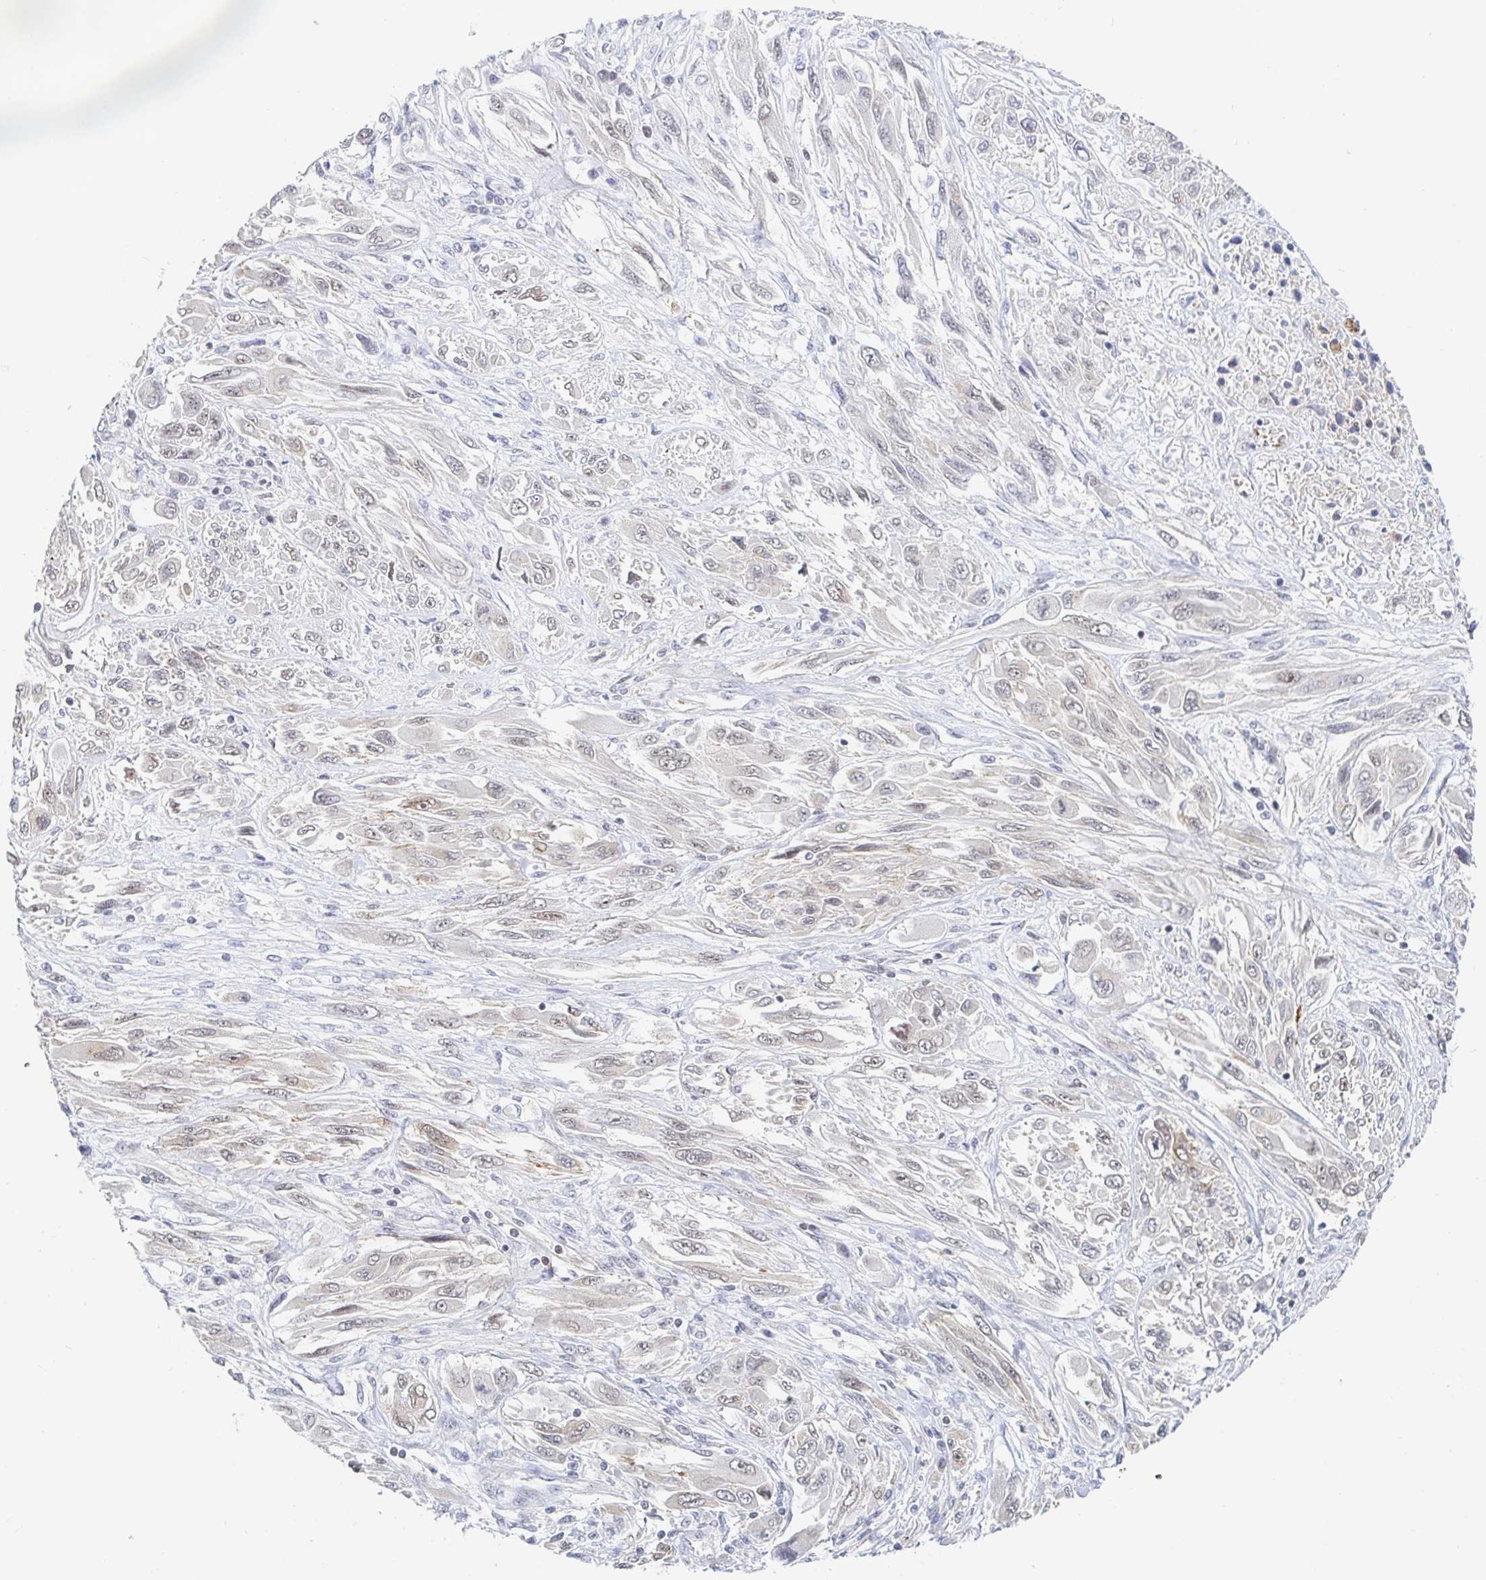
{"staining": {"intensity": "weak", "quantity": "<25%", "location": "cytoplasmic/membranous"}, "tissue": "melanoma", "cell_type": "Tumor cells", "image_type": "cancer", "snomed": [{"axis": "morphology", "description": "Malignant melanoma, NOS"}, {"axis": "topography", "description": "Skin"}], "caption": "This is an immunohistochemistry histopathology image of malignant melanoma. There is no positivity in tumor cells.", "gene": "CHD2", "patient": {"sex": "female", "age": 91}}